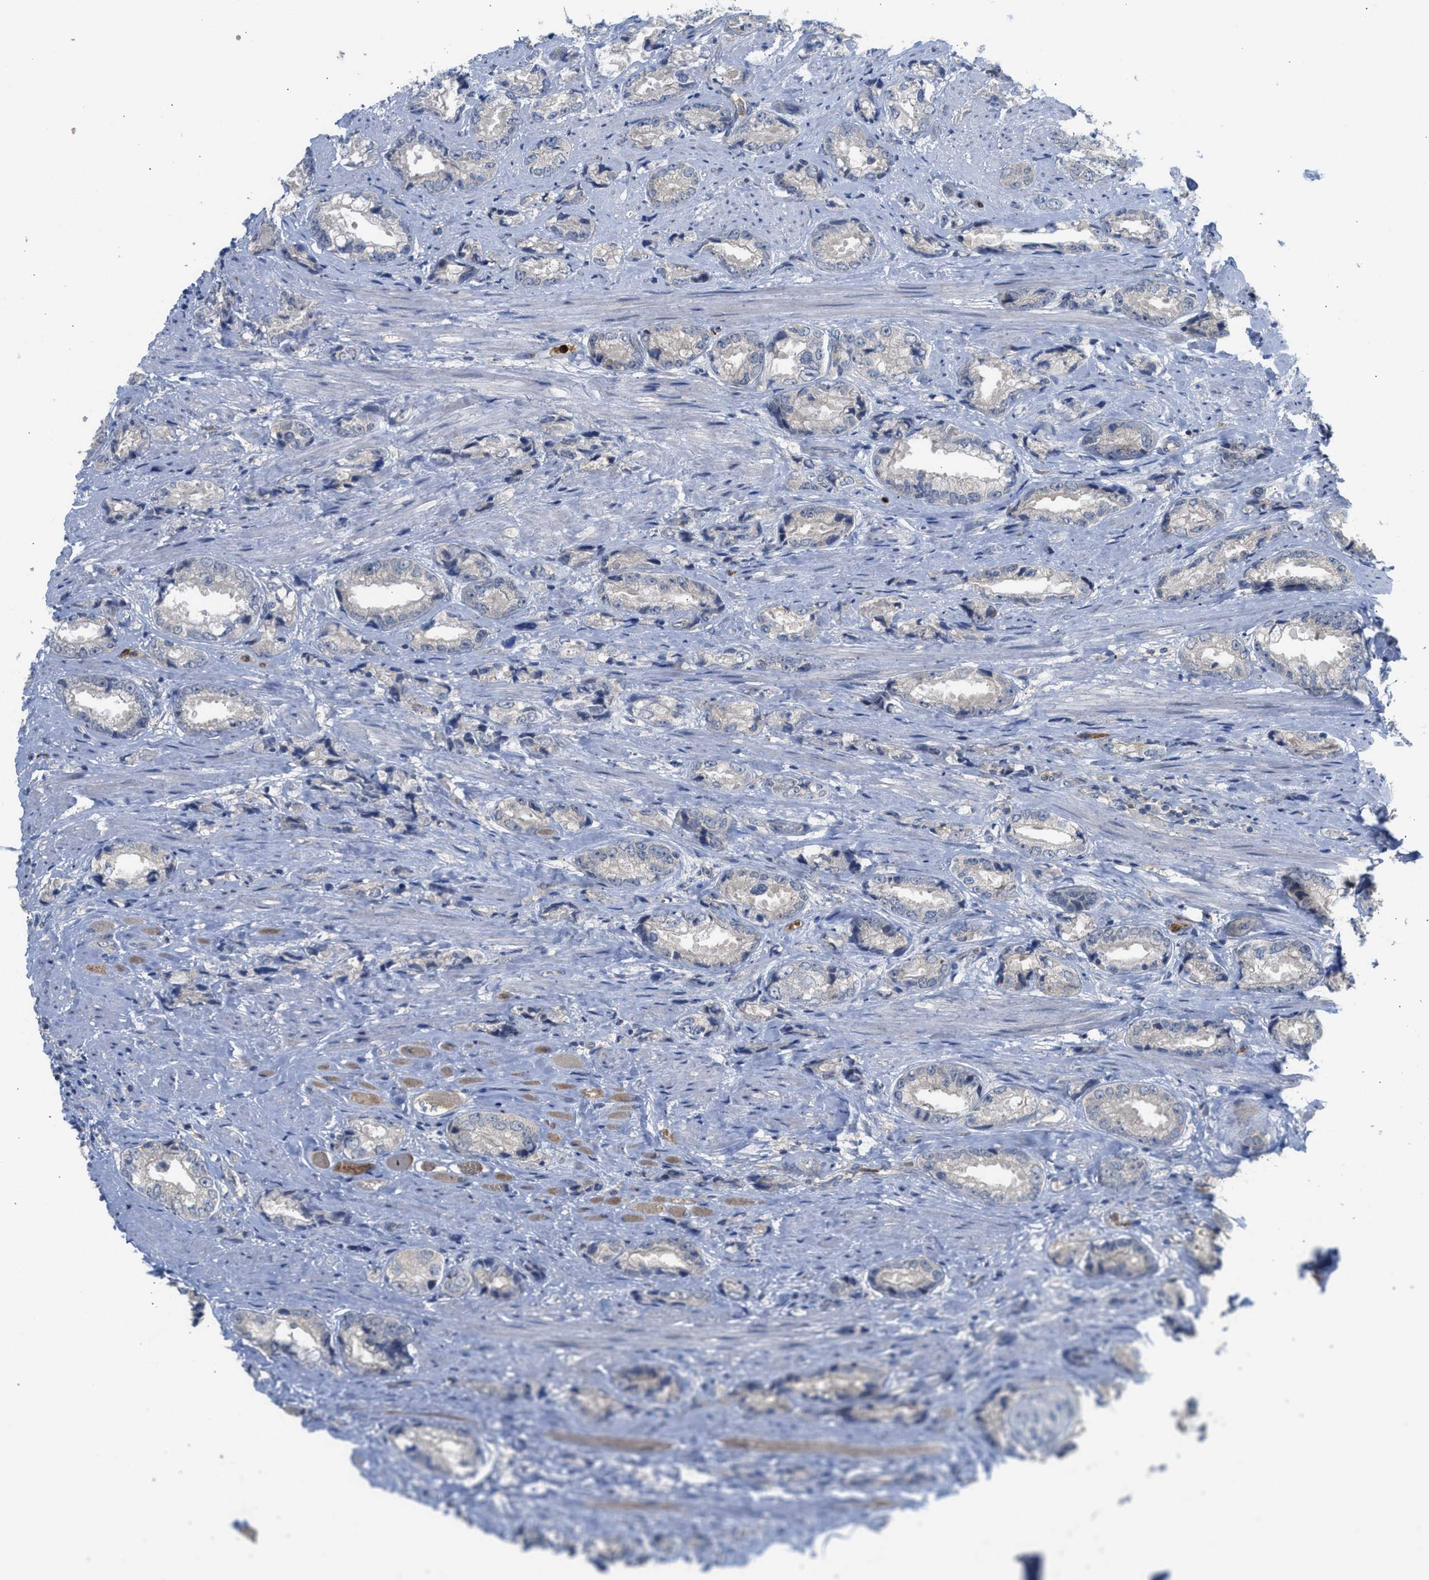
{"staining": {"intensity": "negative", "quantity": "none", "location": "none"}, "tissue": "prostate cancer", "cell_type": "Tumor cells", "image_type": "cancer", "snomed": [{"axis": "morphology", "description": "Adenocarcinoma, High grade"}, {"axis": "topography", "description": "Prostate"}], "caption": "Prostate cancer (high-grade adenocarcinoma) was stained to show a protein in brown. There is no significant positivity in tumor cells.", "gene": "RHBDF2", "patient": {"sex": "male", "age": 61}}